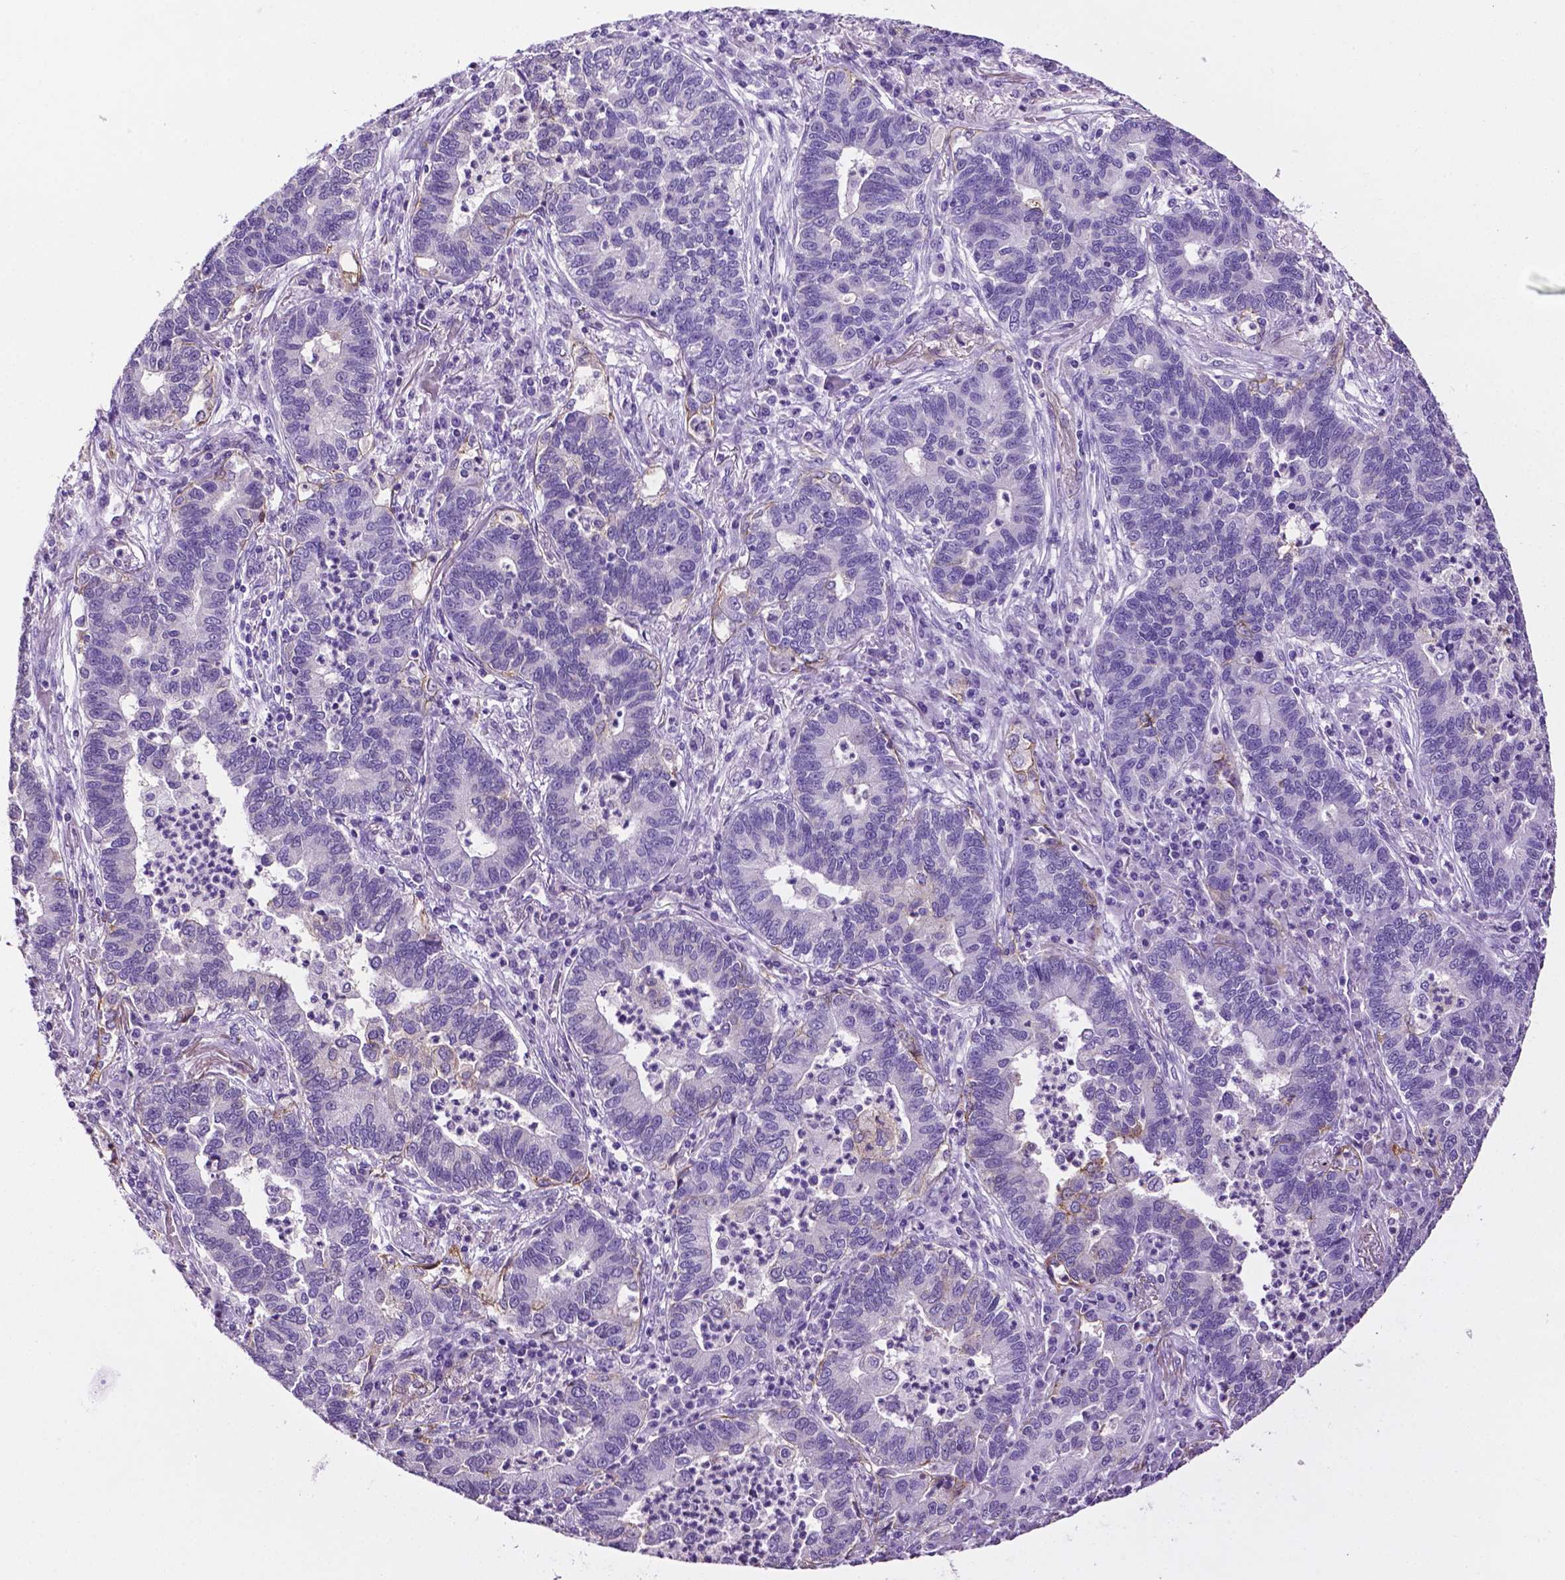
{"staining": {"intensity": "negative", "quantity": "none", "location": "none"}, "tissue": "lung cancer", "cell_type": "Tumor cells", "image_type": "cancer", "snomed": [{"axis": "morphology", "description": "Adenocarcinoma, NOS"}, {"axis": "topography", "description": "Lung"}], "caption": "A high-resolution micrograph shows immunohistochemistry (IHC) staining of lung cancer (adenocarcinoma), which reveals no significant staining in tumor cells.", "gene": "TACSTD2", "patient": {"sex": "female", "age": 57}}